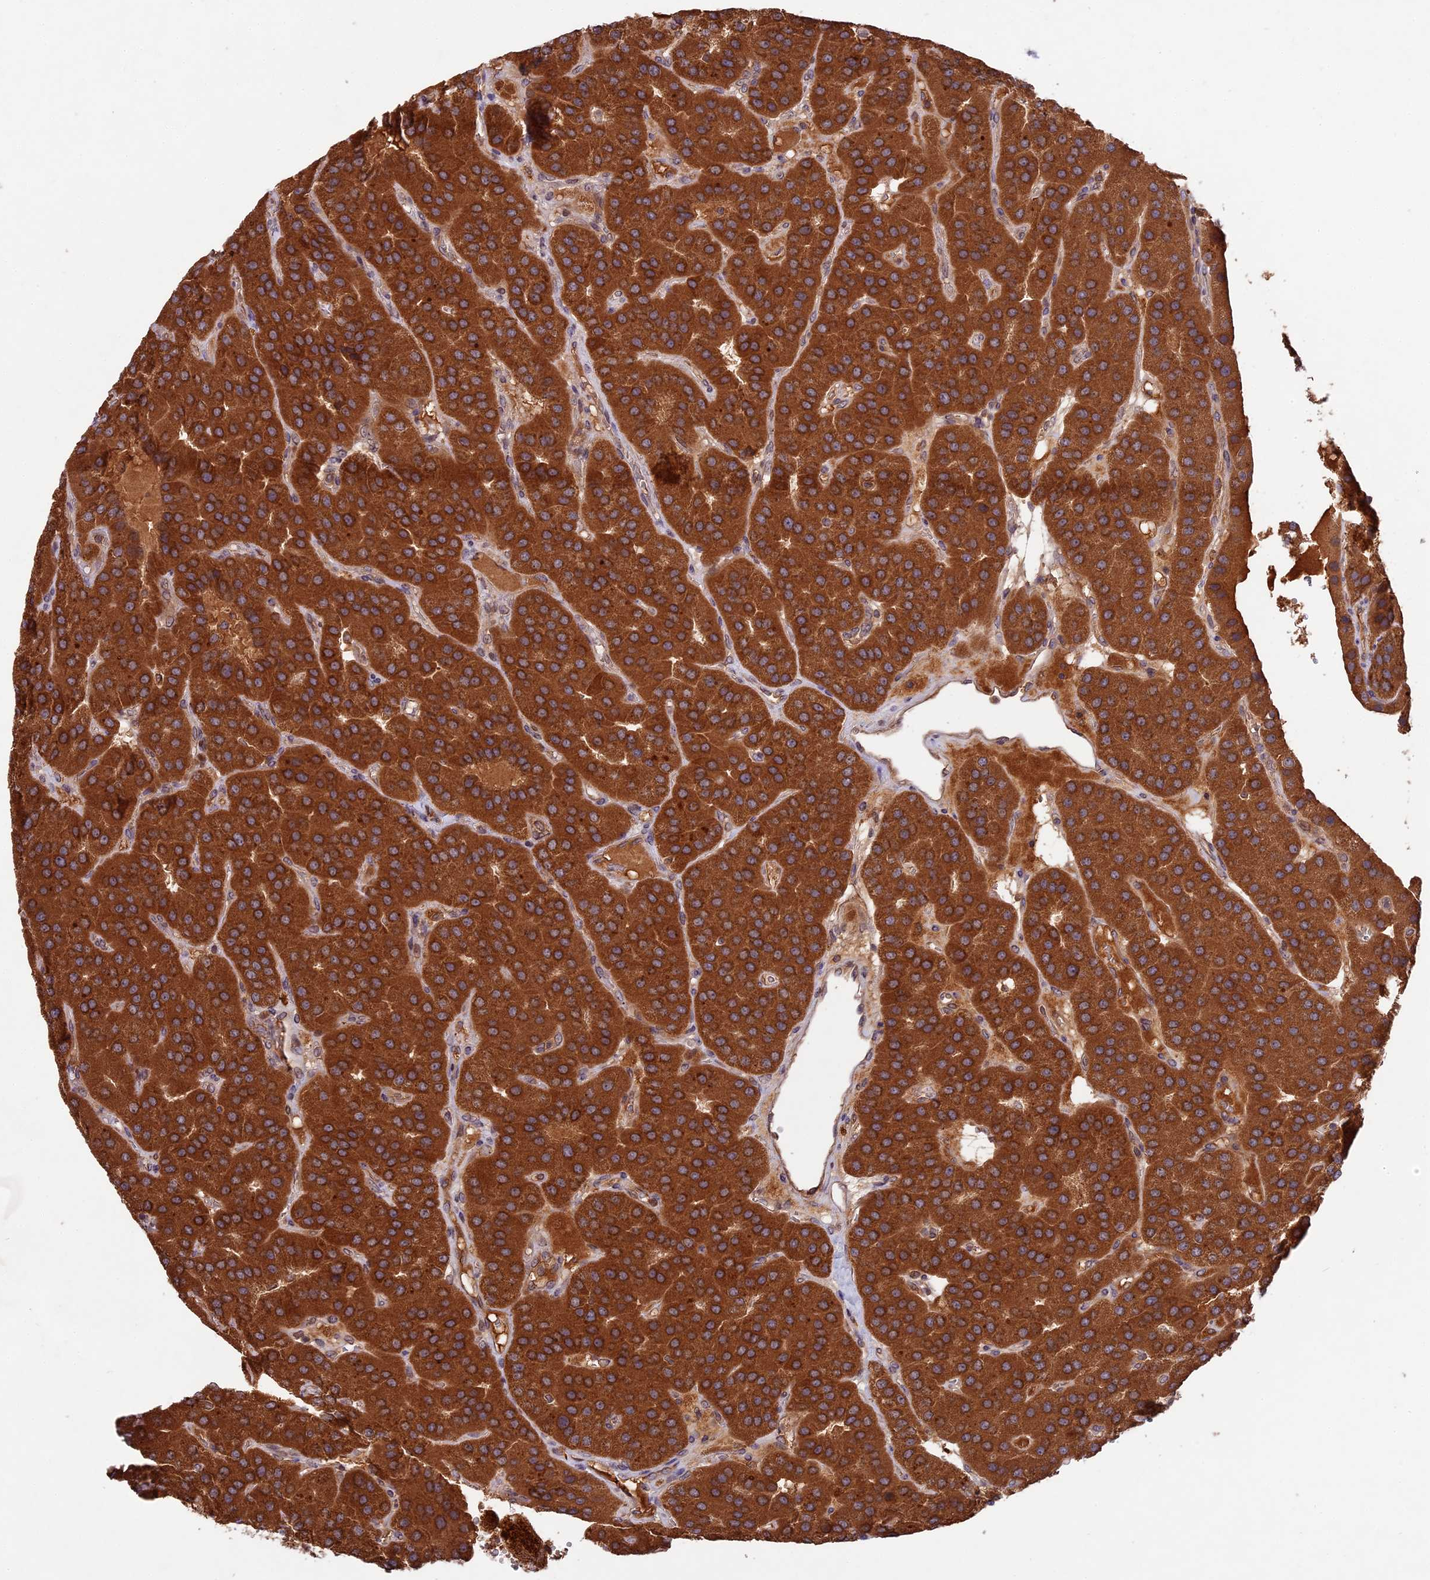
{"staining": {"intensity": "strong", "quantity": ">75%", "location": "cytoplasmic/membranous"}, "tissue": "parathyroid gland", "cell_type": "Glandular cells", "image_type": "normal", "snomed": [{"axis": "morphology", "description": "Normal tissue, NOS"}, {"axis": "morphology", "description": "Adenoma, NOS"}, {"axis": "topography", "description": "Parathyroid gland"}], "caption": "About >75% of glandular cells in unremarkable human parathyroid gland reveal strong cytoplasmic/membranous protein positivity as visualized by brown immunohistochemical staining.", "gene": "CHAC1", "patient": {"sex": "female", "age": 86}}